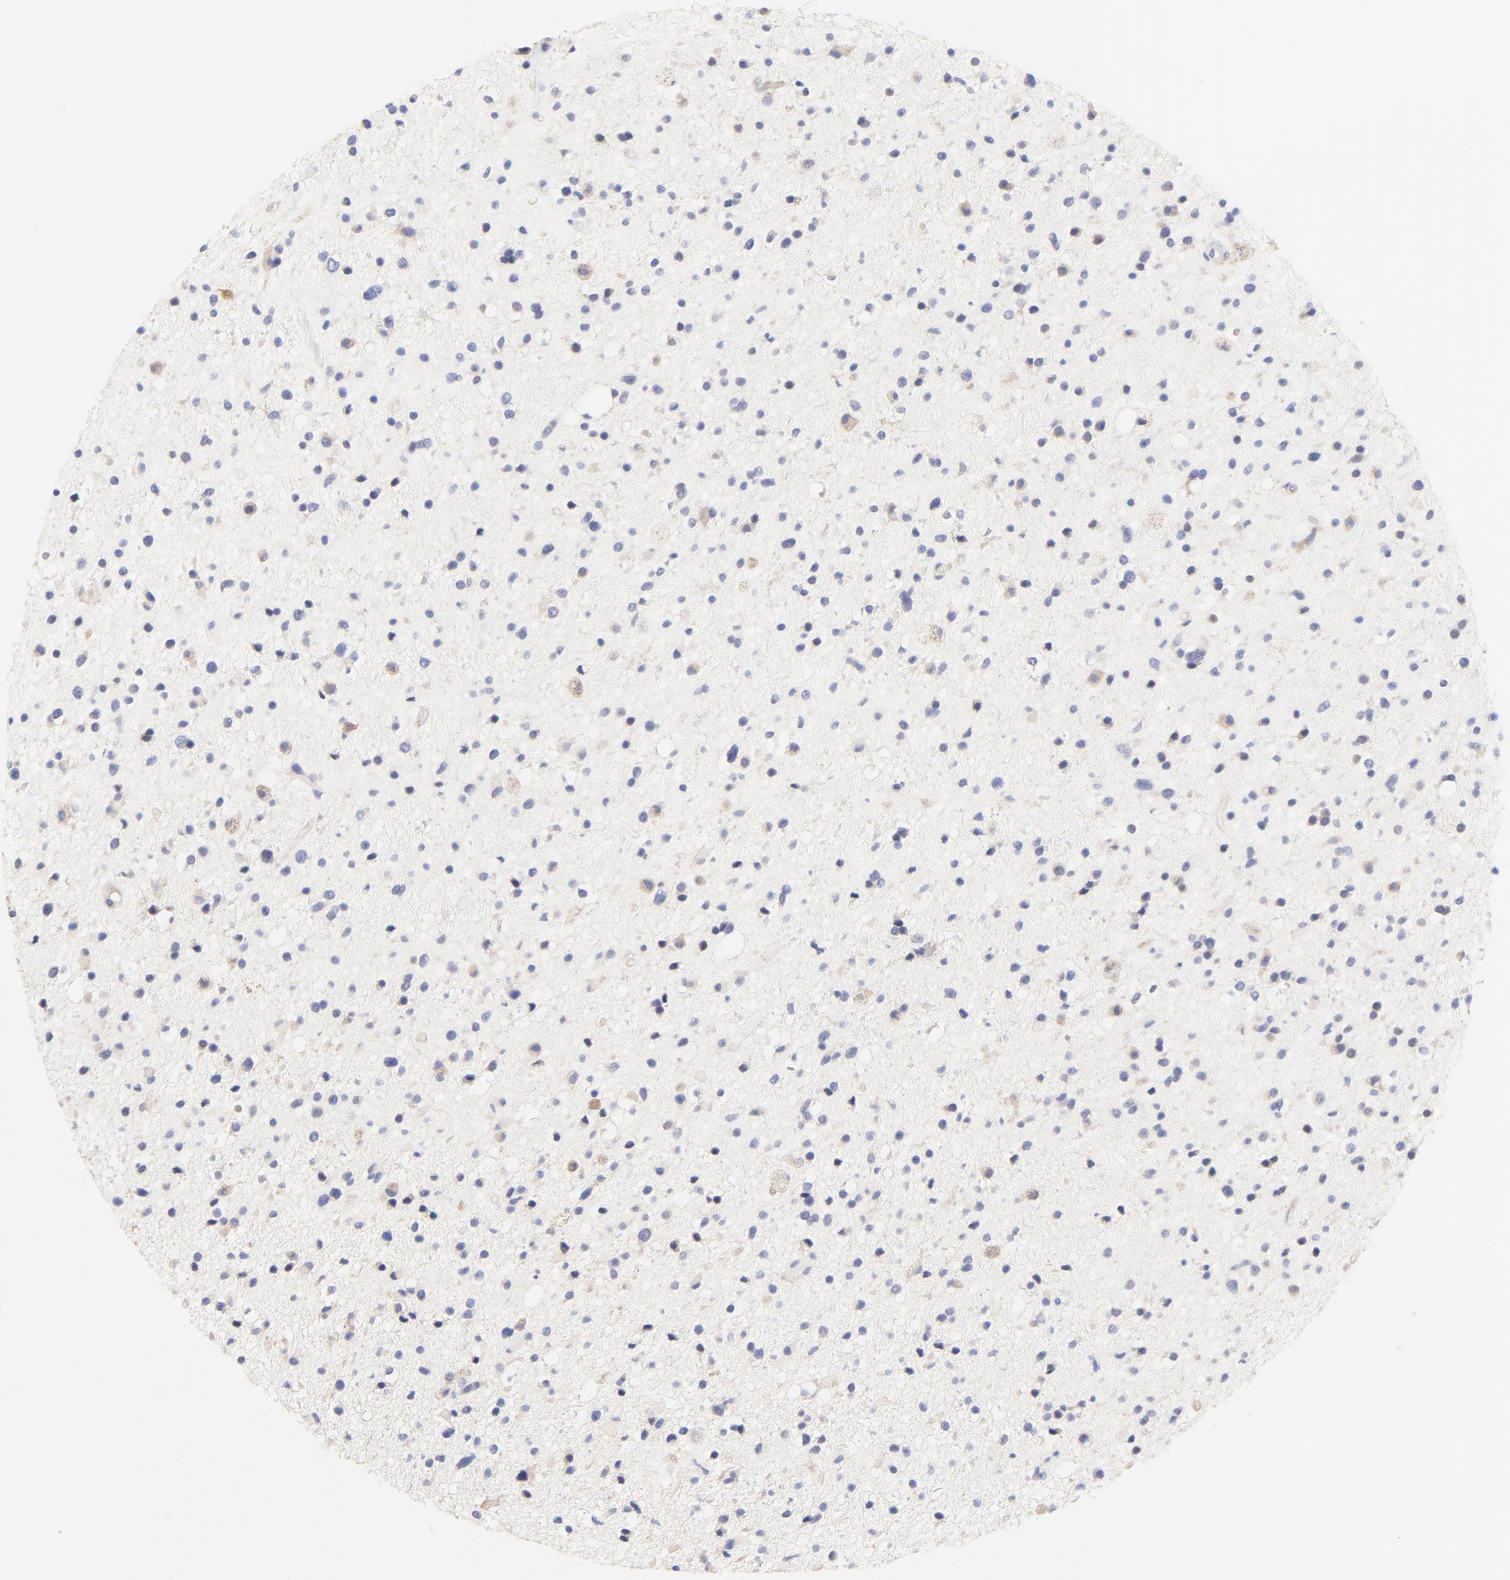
{"staining": {"intensity": "weak", "quantity": "25%-75%", "location": "cytoplasmic/membranous"}, "tissue": "glioma", "cell_type": "Tumor cells", "image_type": "cancer", "snomed": [{"axis": "morphology", "description": "Glioma, malignant, High grade"}, {"axis": "topography", "description": "Brain"}], "caption": "A brown stain labels weak cytoplasmic/membranous positivity of a protein in glioma tumor cells.", "gene": "TNFRSF13C", "patient": {"sex": "male", "age": 33}}